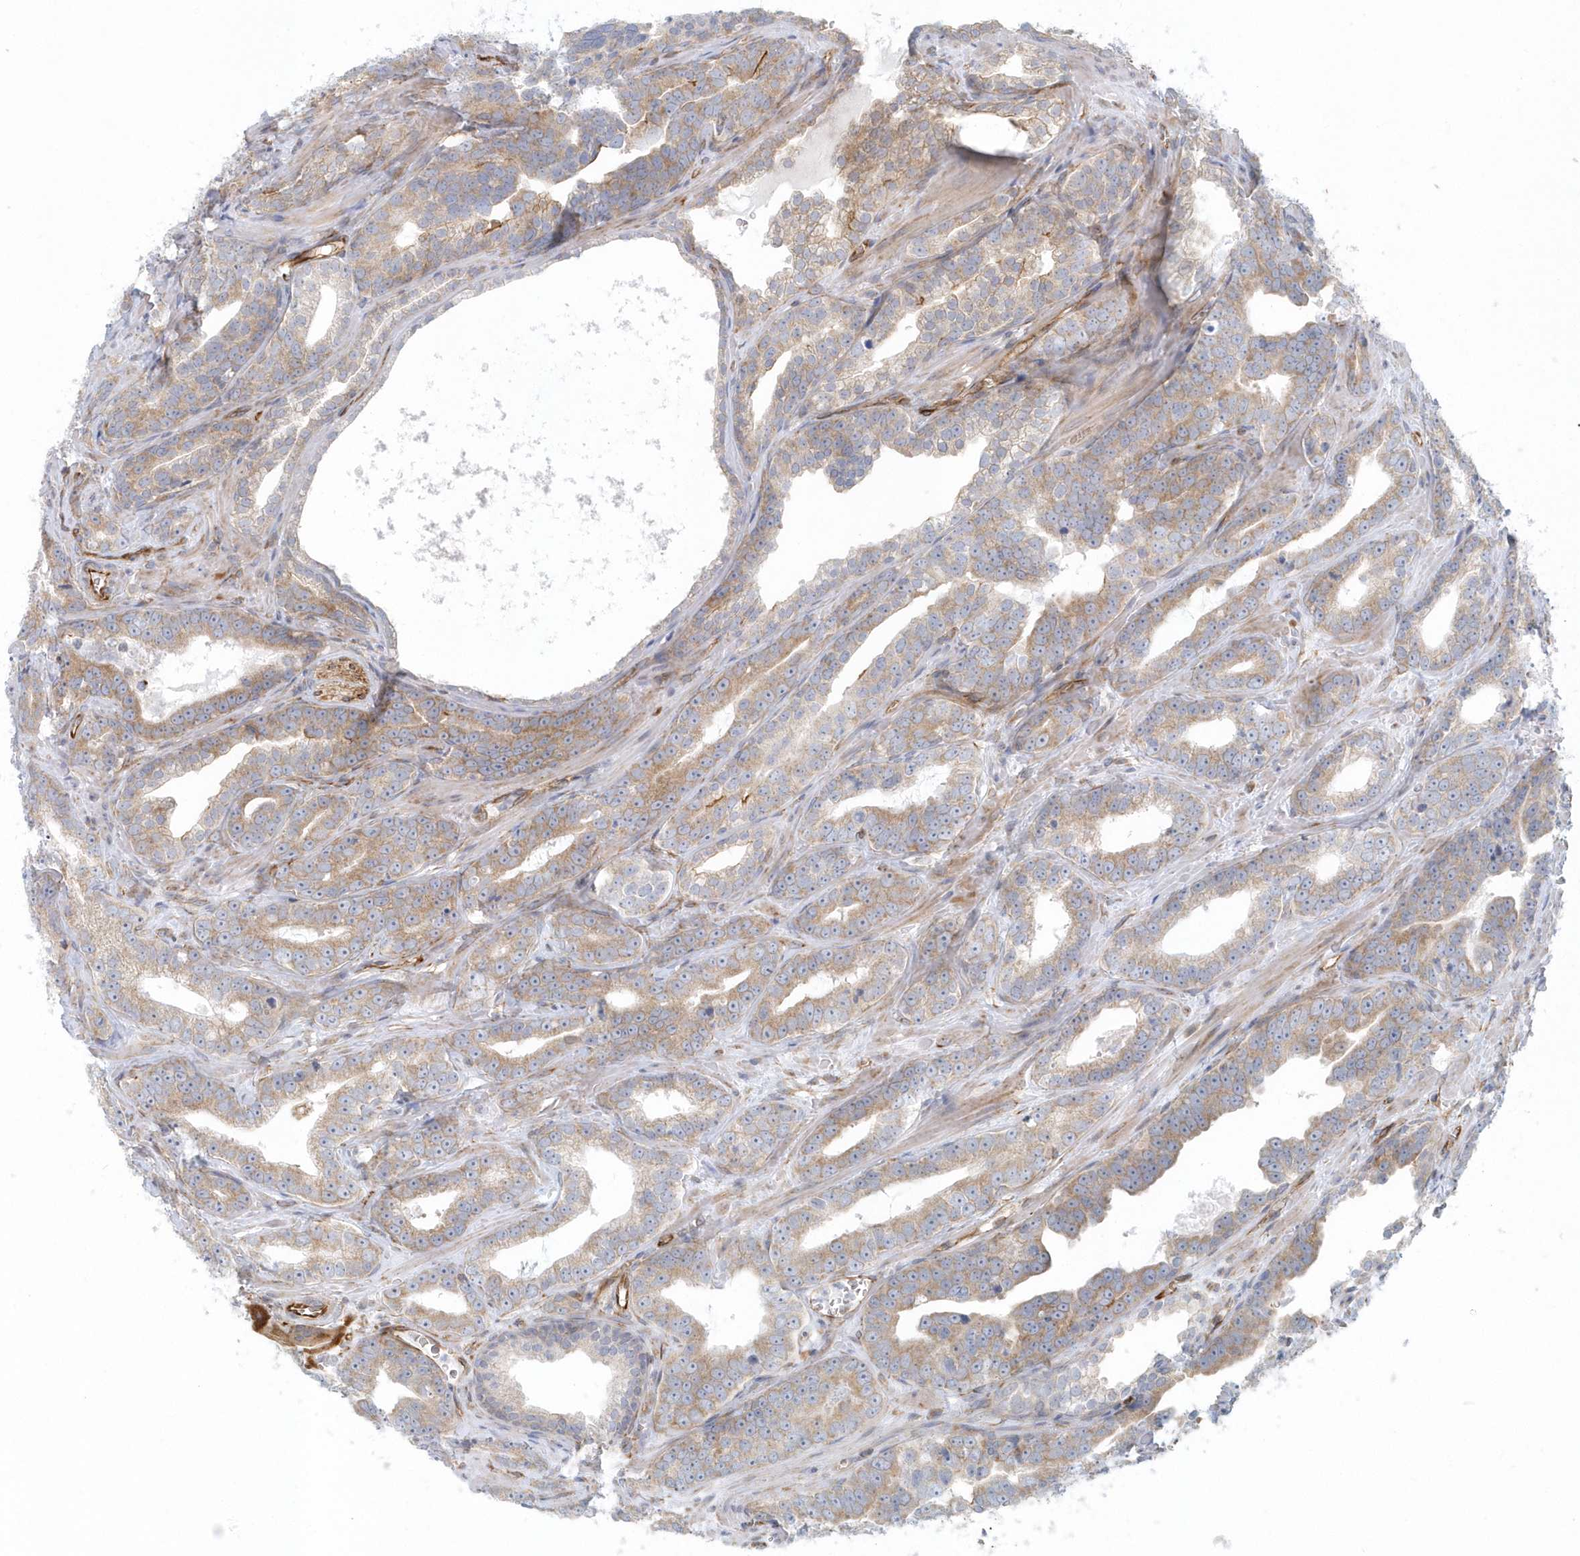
{"staining": {"intensity": "weak", "quantity": "25%-75%", "location": "cytoplasmic/membranous"}, "tissue": "prostate cancer", "cell_type": "Tumor cells", "image_type": "cancer", "snomed": [{"axis": "morphology", "description": "Adenocarcinoma, High grade"}, {"axis": "topography", "description": "Prostate"}], "caption": "The micrograph reveals immunohistochemical staining of prostate cancer. There is weak cytoplasmic/membranous expression is appreciated in about 25%-75% of tumor cells.", "gene": "GPR152", "patient": {"sex": "male", "age": 62}}